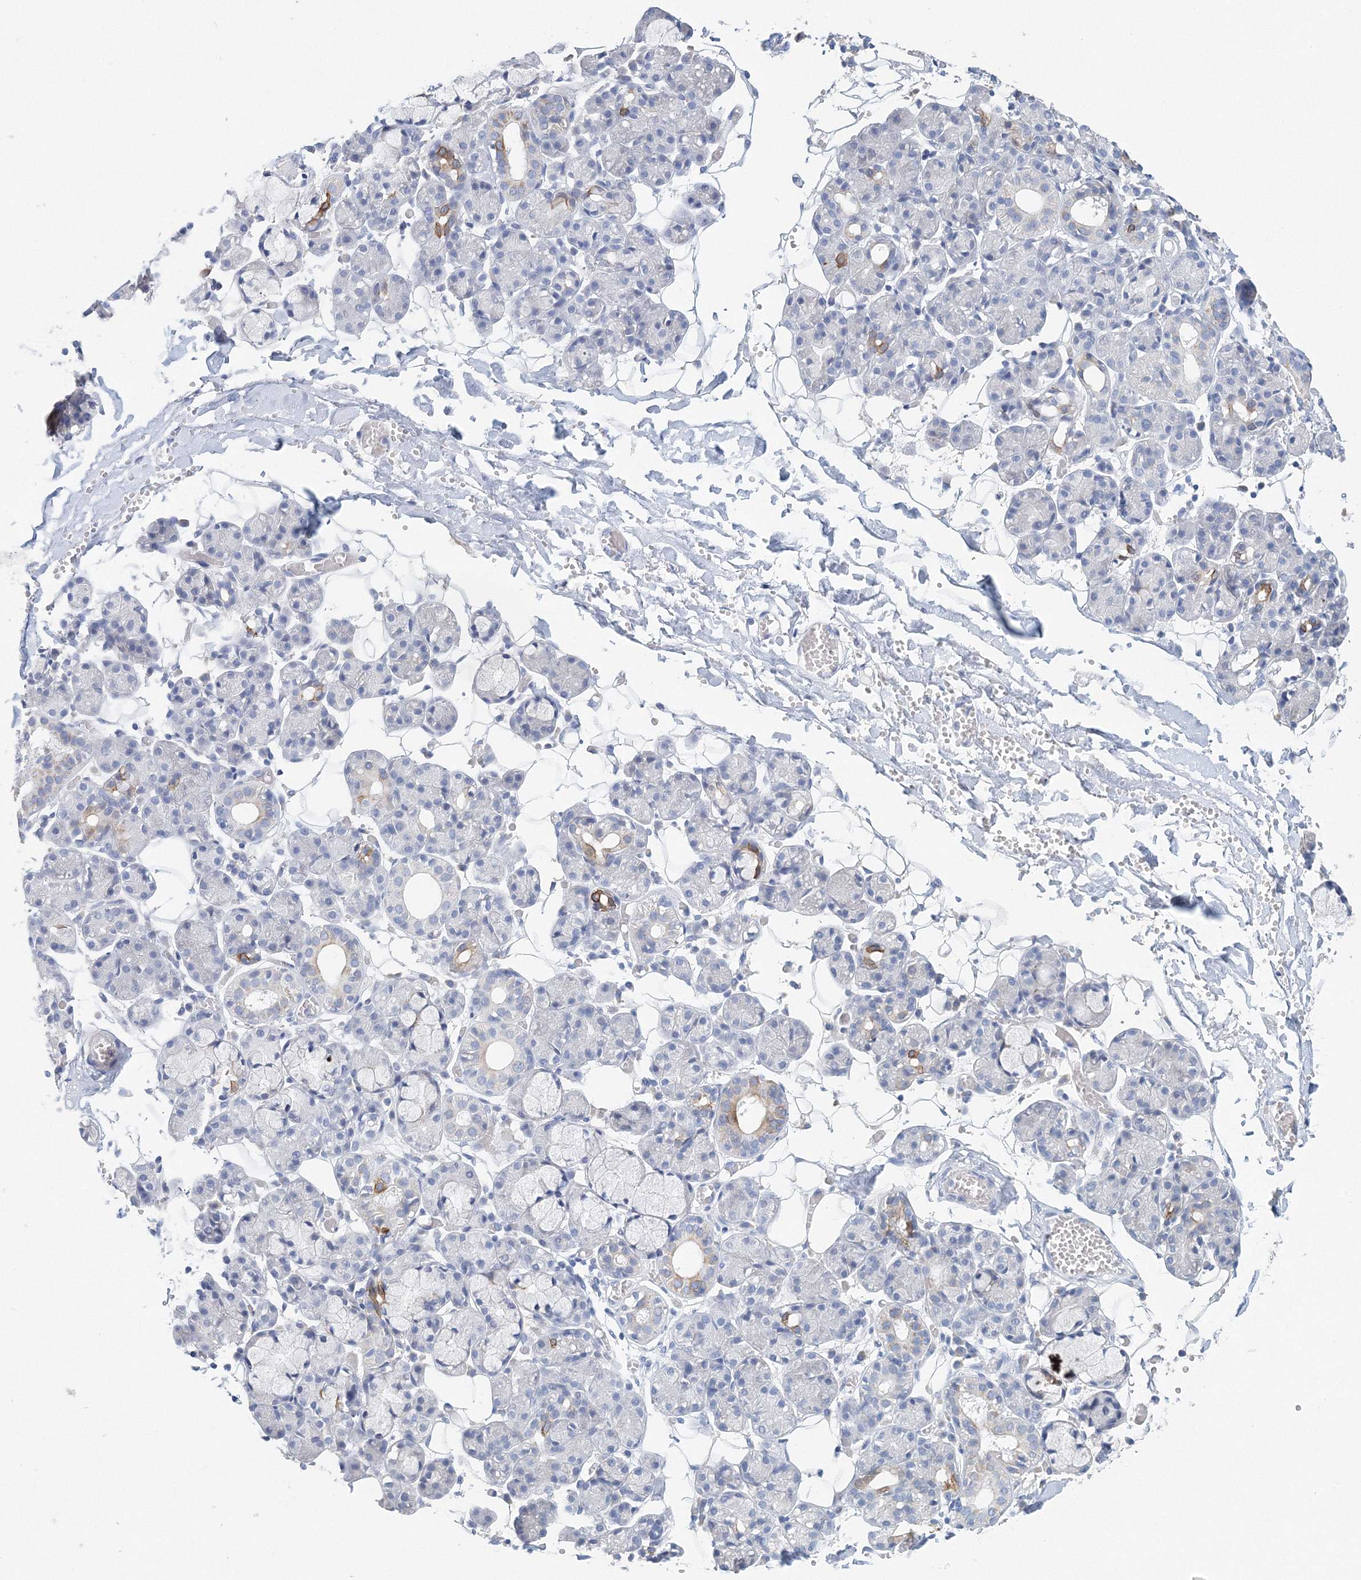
{"staining": {"intensity": "negative", "quantity": "none", "location": "none"}, "tissue": "salivary gland", "cell_type": "Glandular cells", "image_type": "normal", "snomed": [{"axis": "morphology", "description": "Normal tissue, NOS"}, {"axis": "topography", "description": "Salivary gland"}], "caption": "Micrograph shows no significant protein expression in glandular cells of normal salivary gland.", "gene": "LRRIQ4", "patient": {"sex": "male", "age": 63}}